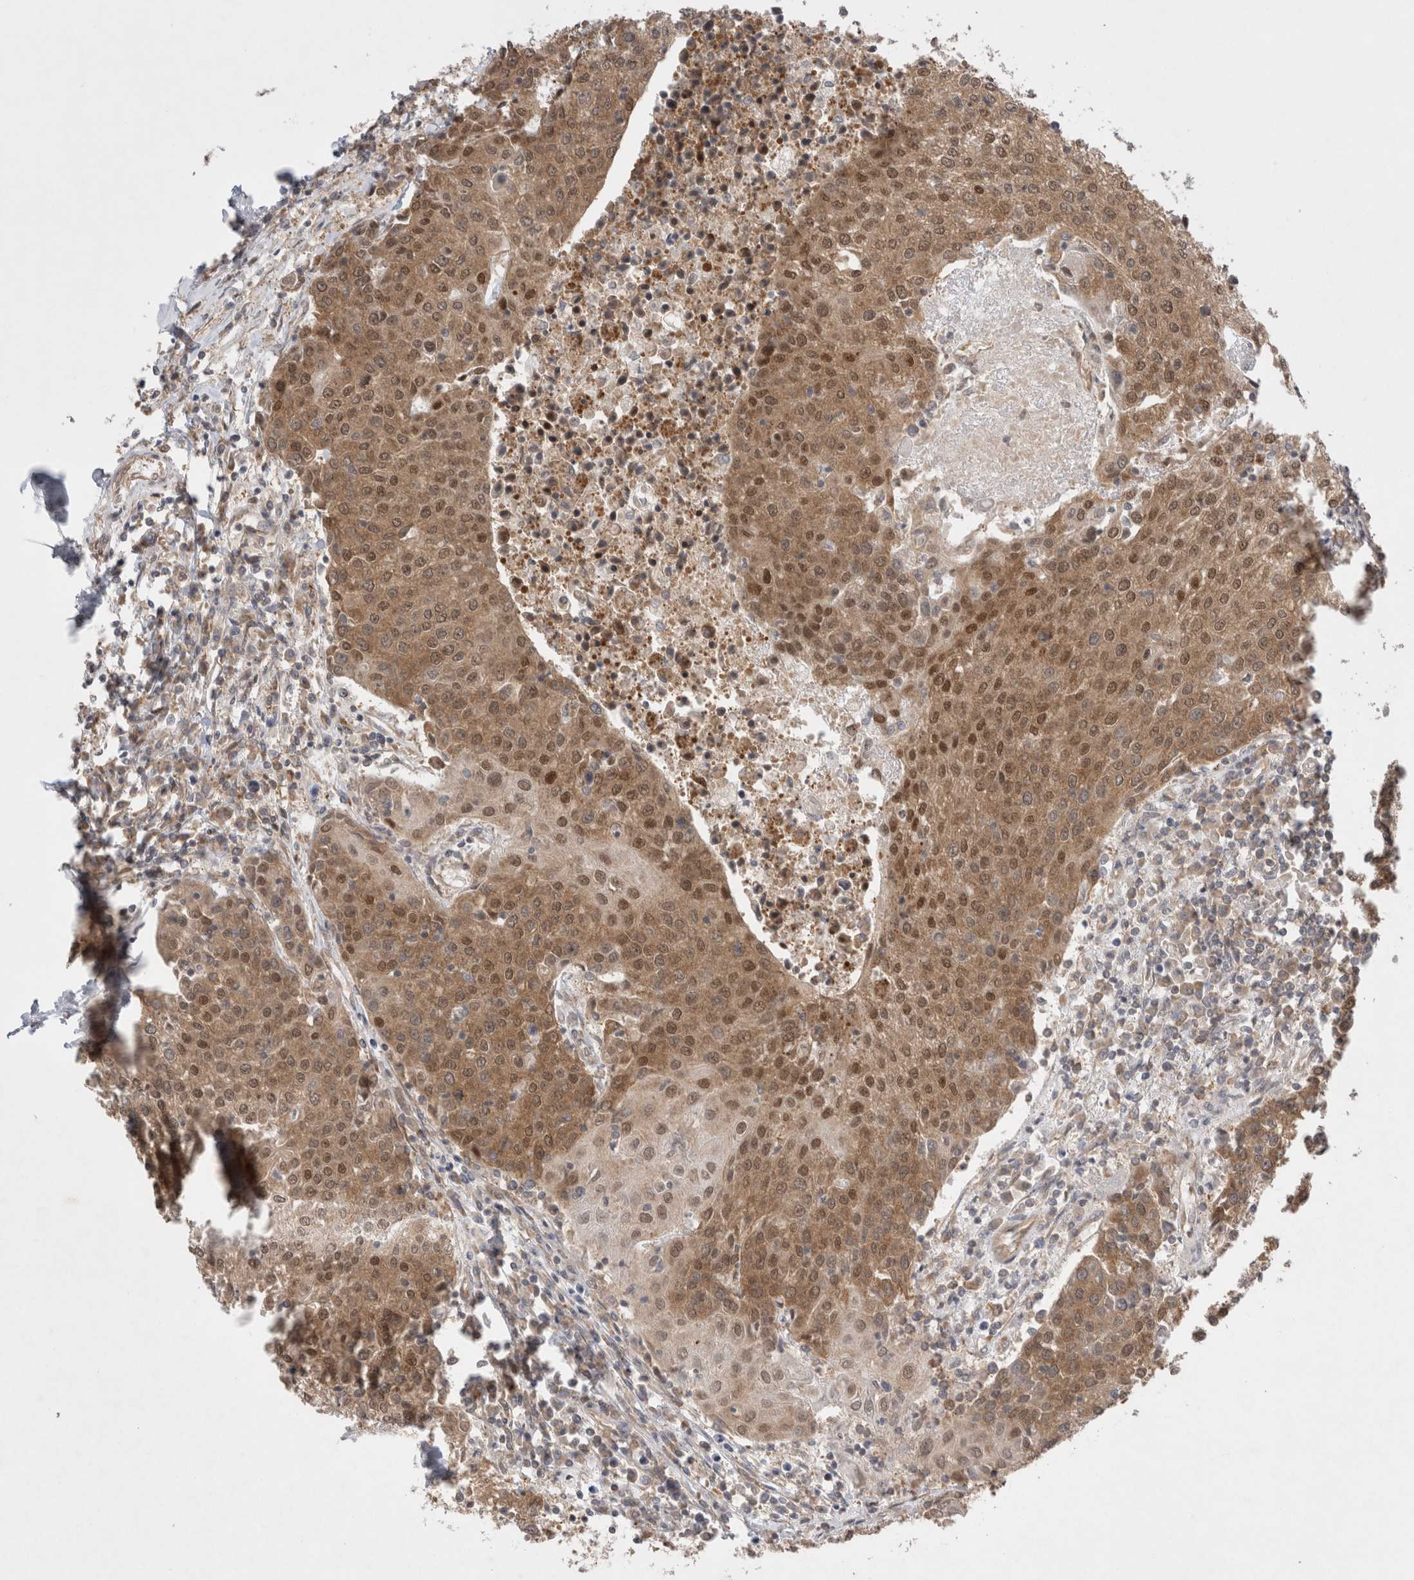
{"staining": {"intensity": "moderate", "quantity": ">75%", "location": "cytoplasmic/membranous,nuclear"}, "tissue": "urothelial cancer", "cell_type": "Tumor cells", "image_type": "cancer", "snomed": [{"axis": "morphology", "description": "Urothelial carcinoma, High grade"}, {"axis": "topography", "description": "Urinary bladder"}], "caption": "Brown immunohistochemical staining in human high-grade urothelial carcinoma shows moderate cytoplasmic/membranous and nuclear staining in about >75% of tumor cells.", "gene": "EIF3E", "patient": {"sex": "female", "age": 85}}